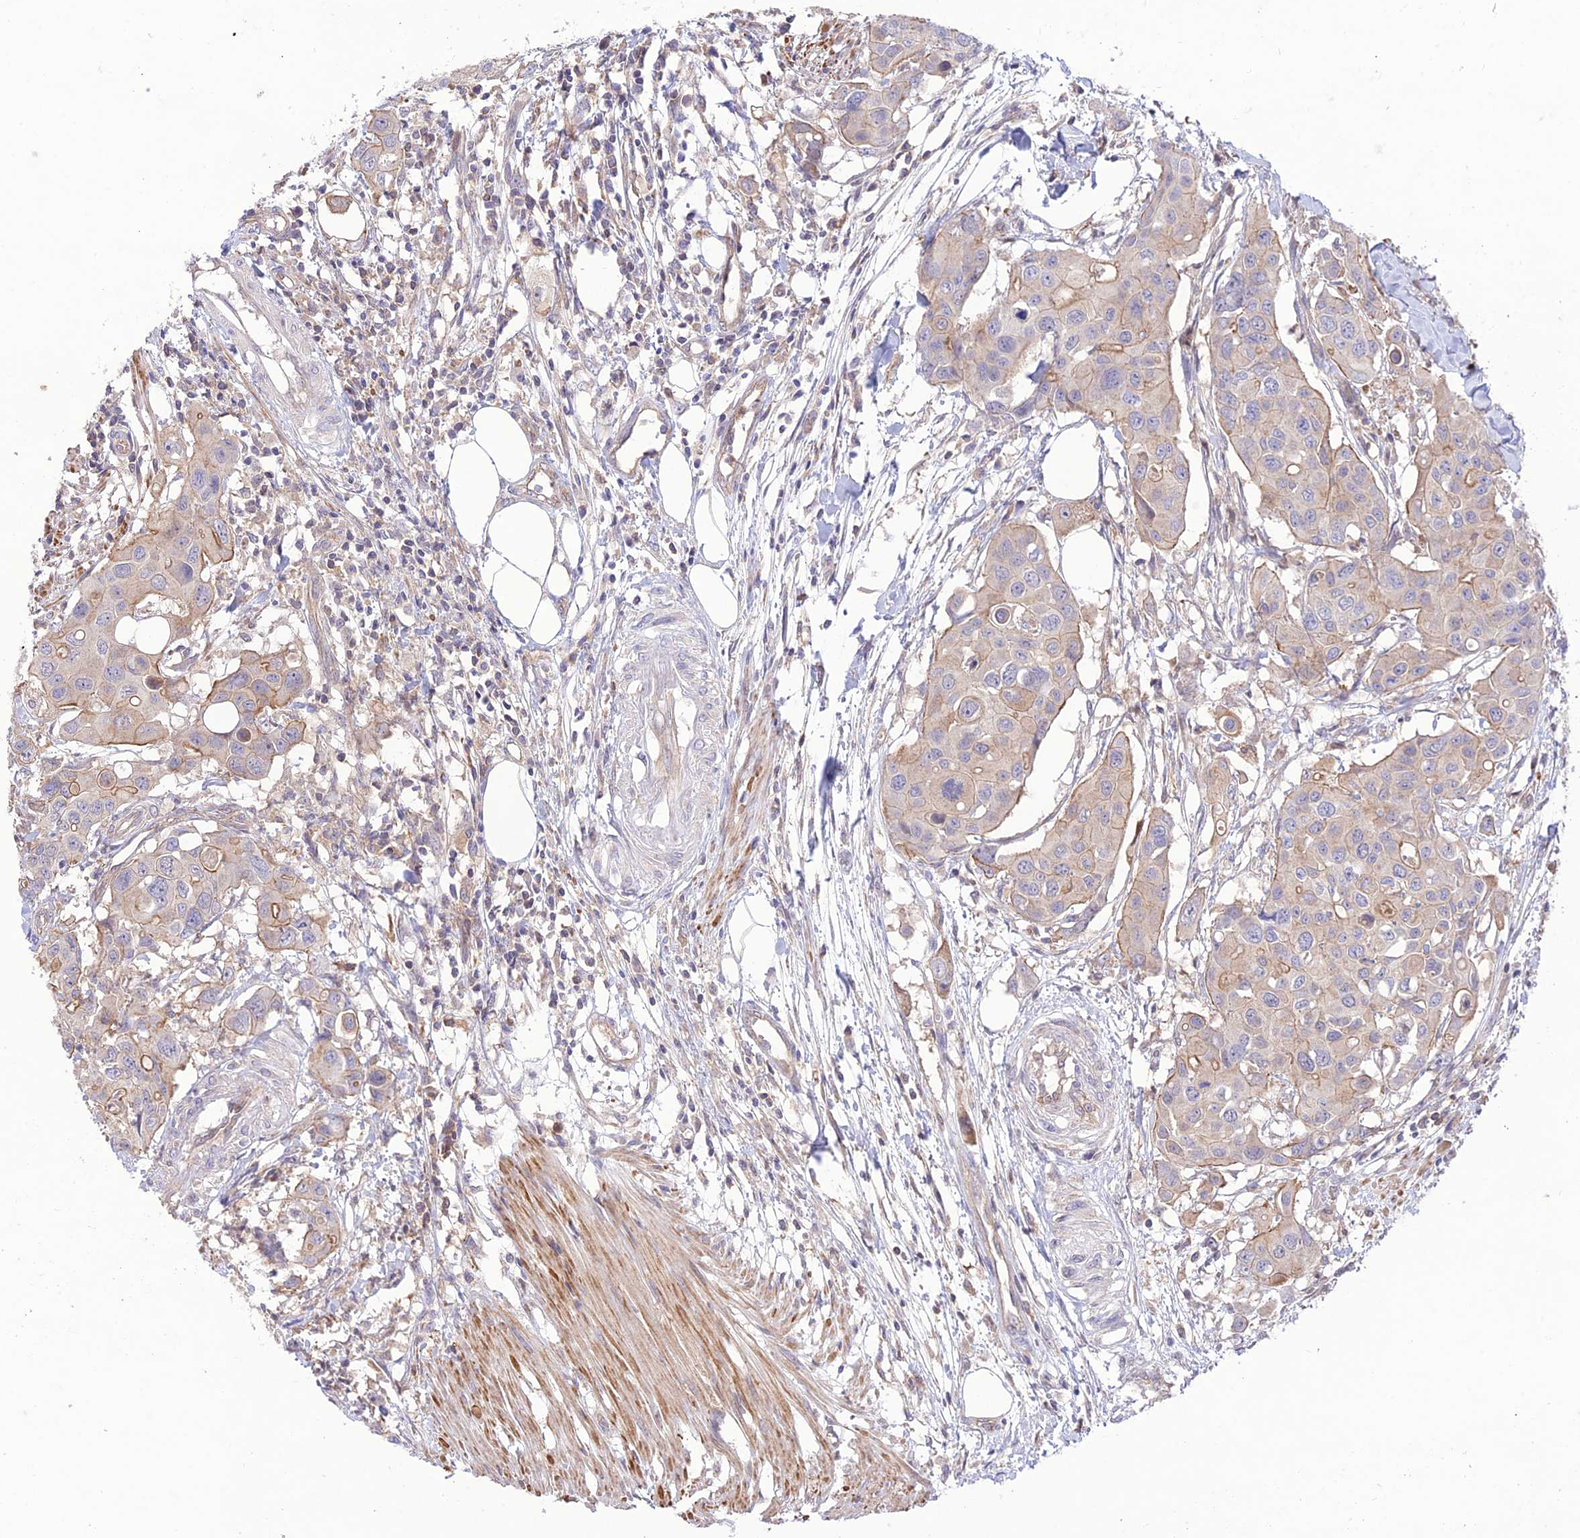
{"staining": {"intensity": "weak", "quantity": "<25%", "location": "cytoplasmic/membranous"}, "tissue": "colorectal cancer", "cell_type": "Tumor cells", "image_type": "cancer", "snomed": [{"axis": "morphology", "description": "Adenocarcinoma, NOS"}, {"axis": "topography", "description": "Colon"}], "caption": "Immunohistochemistry (IHC) image of colorectal cancer stained for a protein (brown), which reveals no staining in tumor cells.", "gene": "FCHSD1", "patient": {"sex": "male", "age": 77}}